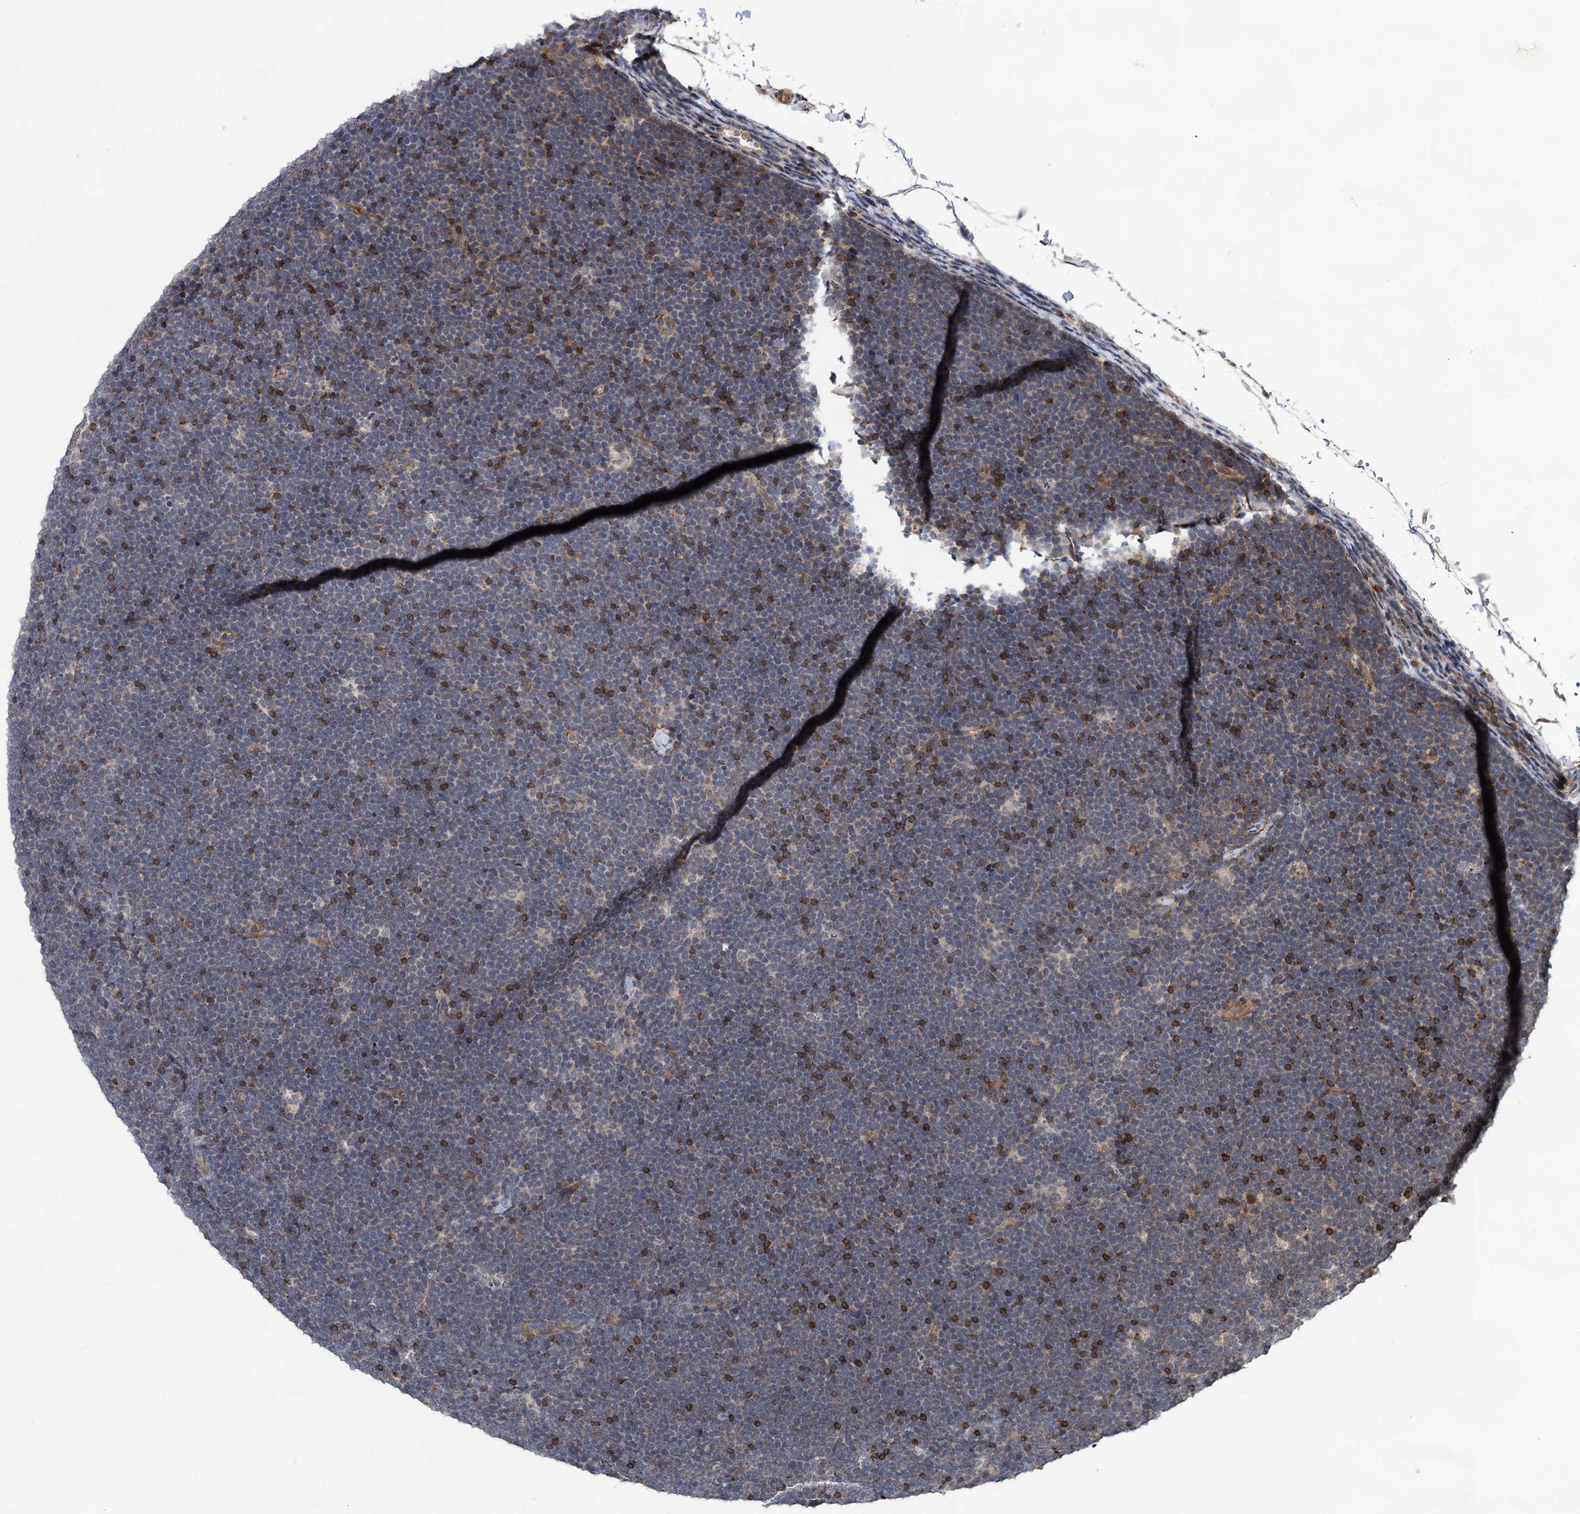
{"staining": {"intensity": "moderate", "quantity": "<25%", "location": "cytoplasmic/membranous"}, "tissue": "lymphoma", "cell_type": "Tumor cells", "image_type": "cancer", "snomed": [{"axis": "morphology", "description": "Malignant lymphoma, non-Hodgkin's type, High grade"}, {"axis": "topography", "description": "Lymph node"}], "caption": "Lymphoma stained with DAB (3,3'-diaminobenzidine) immunohistochemistry (IHC) demonstrates low levels of moderate cytoplasmic/membranous positivity in about <25% of tumor cells.", "gene": "ABLIM1", "patient": {"sex": "male", "age": 13}}